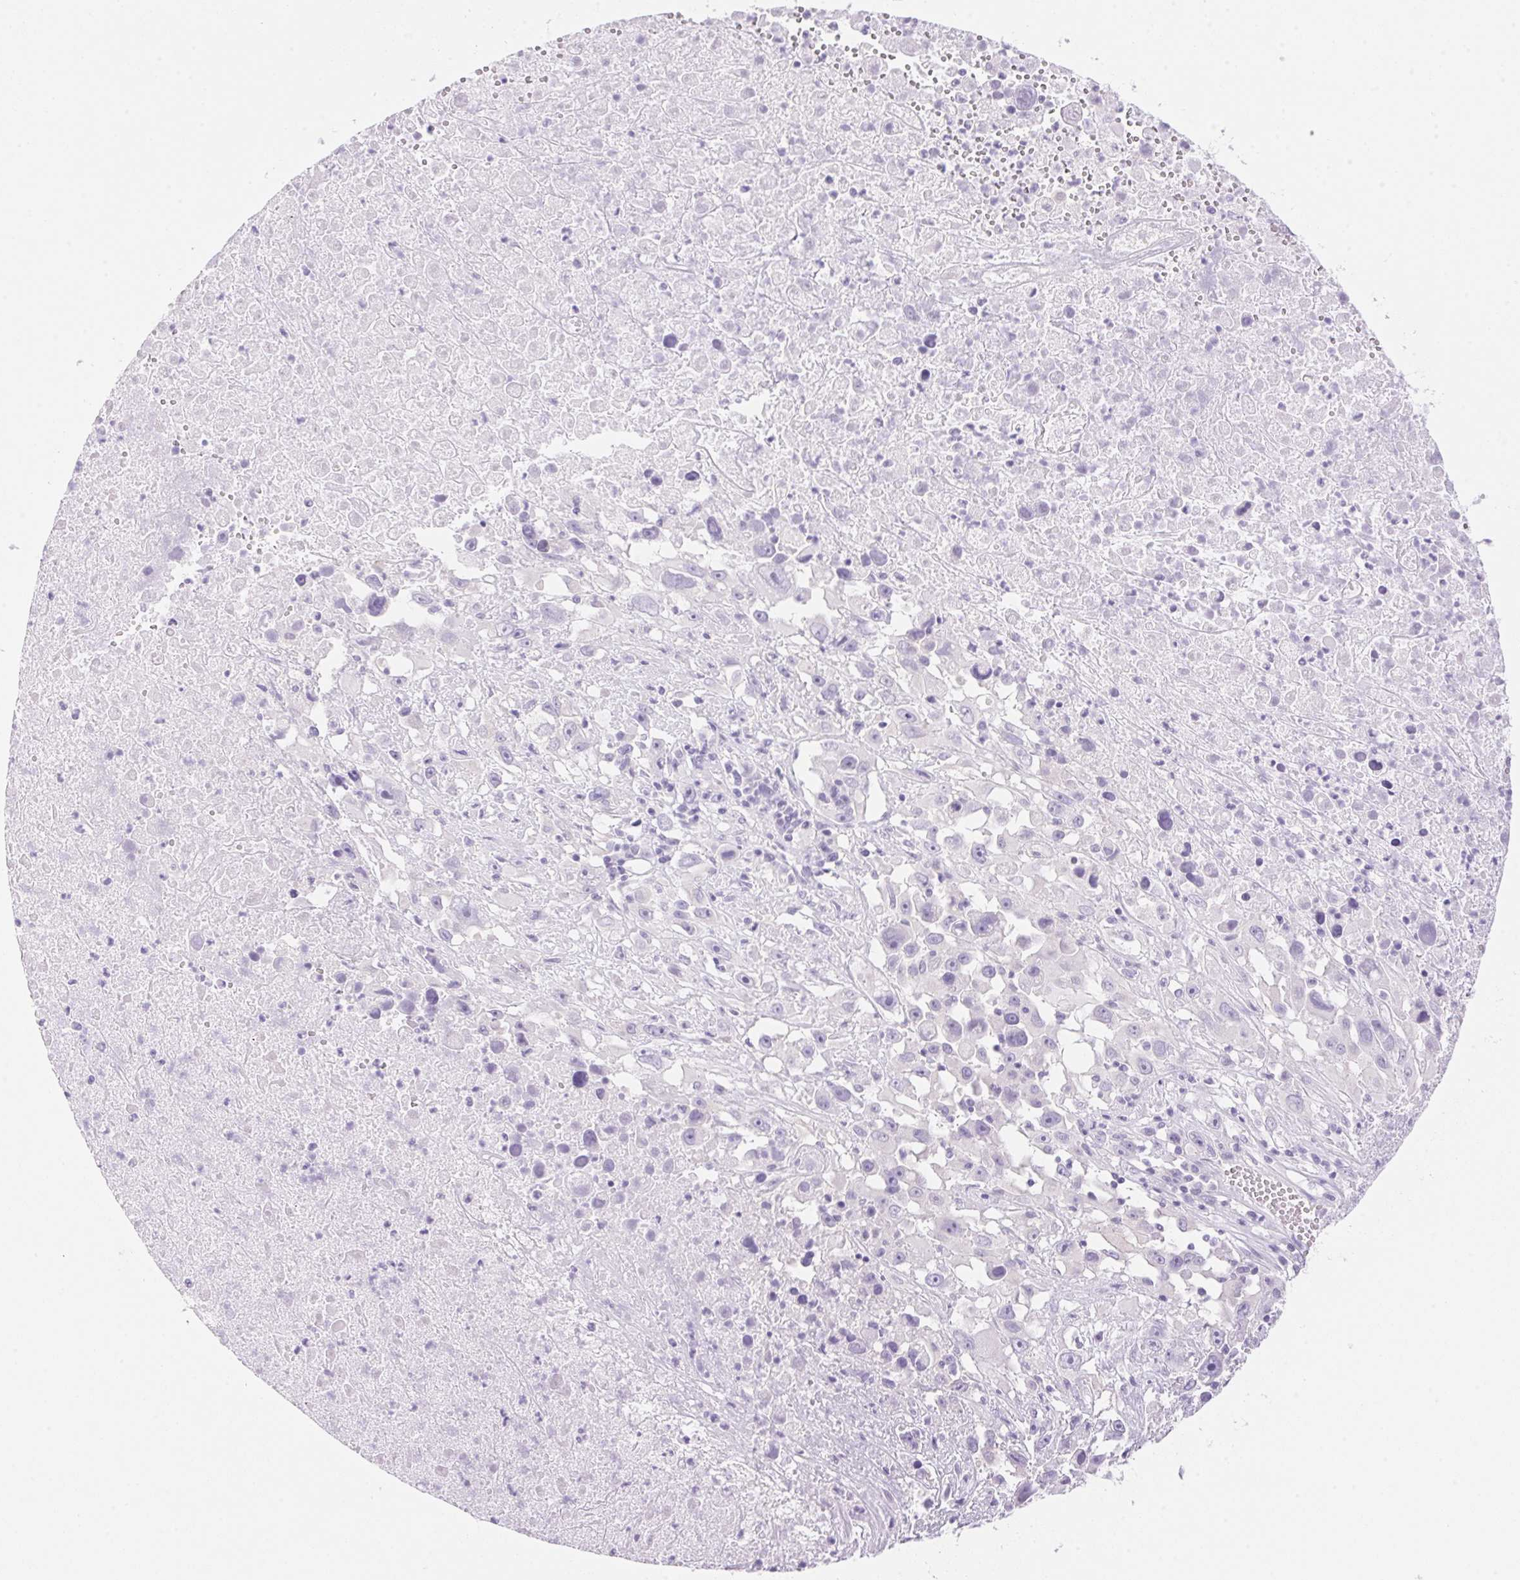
{"staining": {"intensity": "negative", "quantity": "none", "location": "none"}, "tissue": "melanoma", "cell_type": "Tumor cells", "image_type": "cancer", "snomed": [{"axis": "morphology", "description": "Malignant melanoma, Metastatic site"}, {"axis": "topography", "description": "Soft tissue"}], "caption": "This is an immunohistochemistry micrograph of melanoma. There is no expression in tumor cells.", "gene": "DHCR24", "patient": {"sex": "male", "age": 50}}